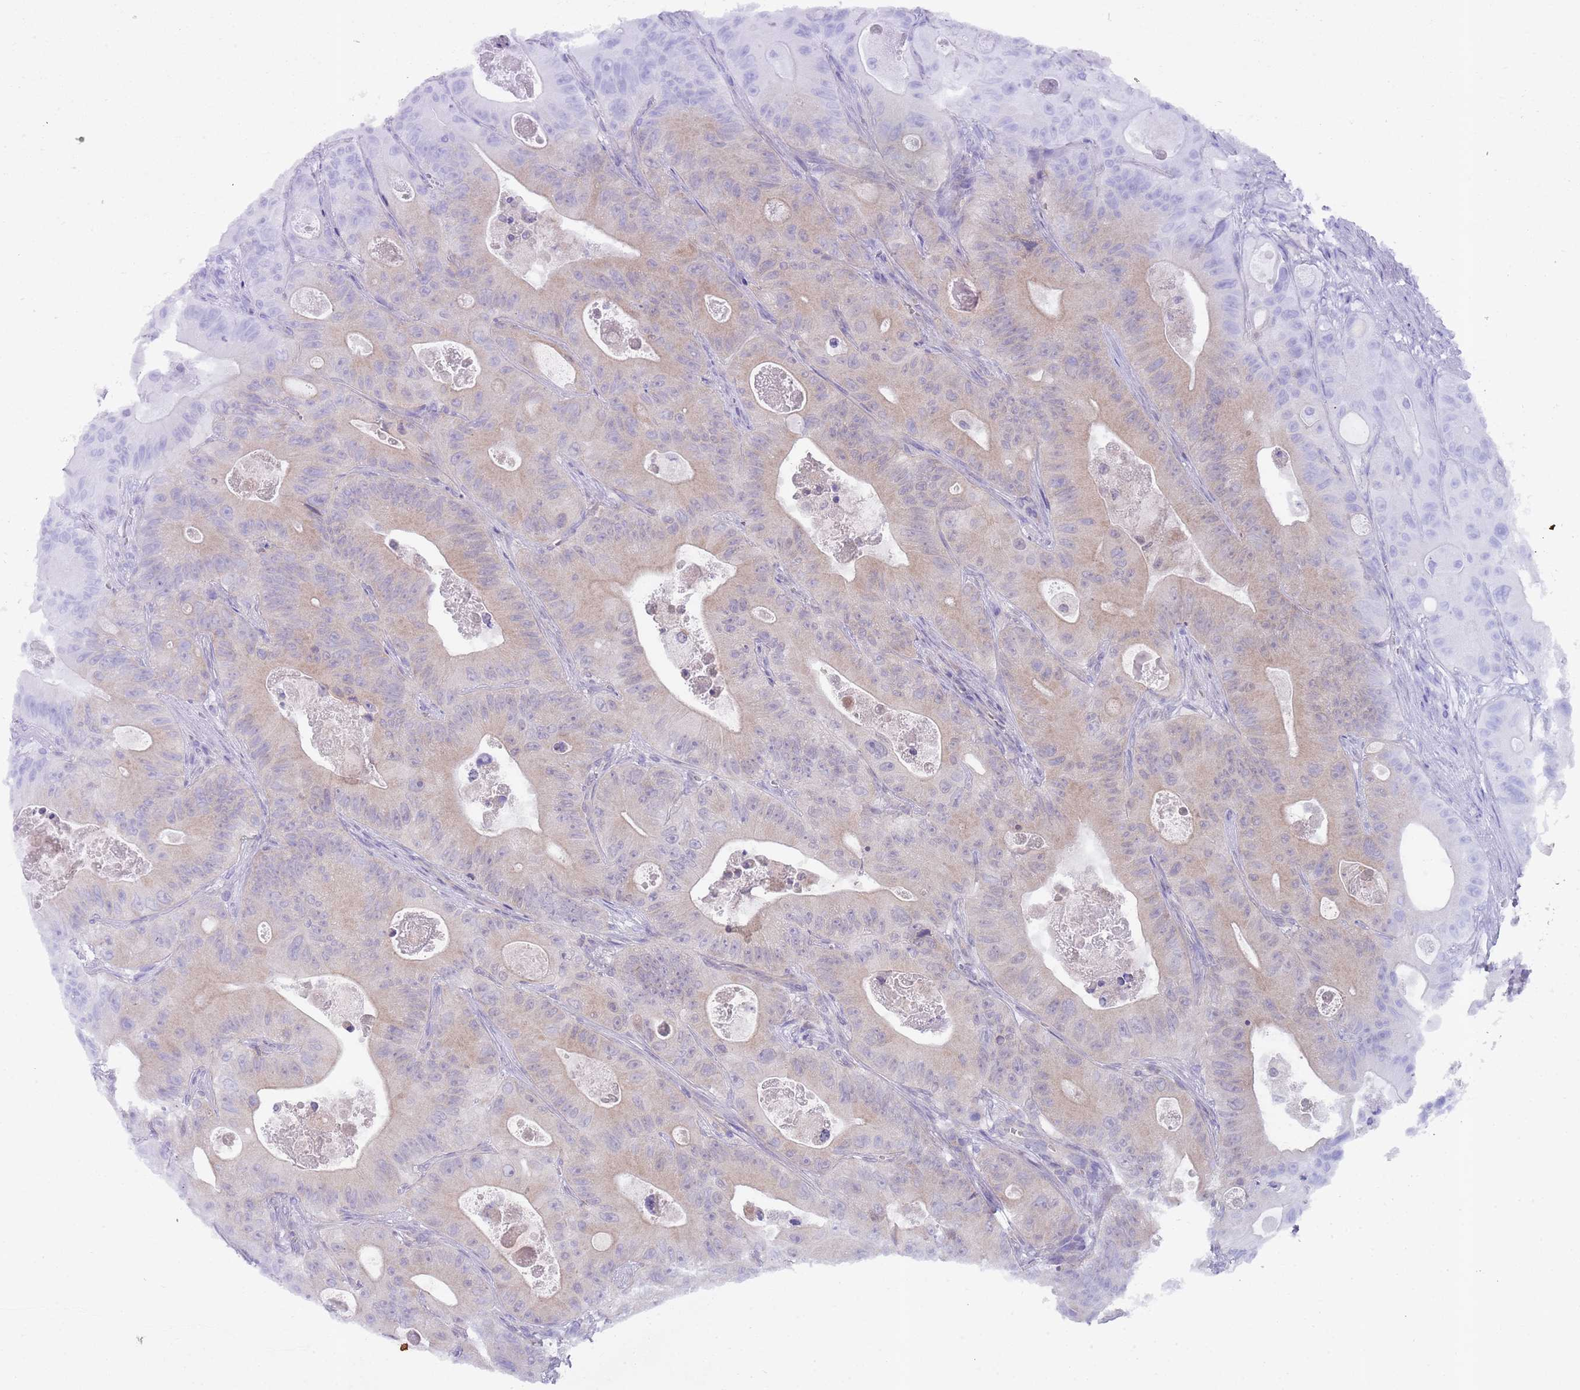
{"staining": {"intensity": "weak", "quantity": "<25%", "location": "cytoplasmic/membranous"}, "tissue": "colorectal cancer", "cell_type": "Tumor cells", "image_type": "cancer", "snomed": [{"axis": "morphology", "description": "Adenocarcinoma, NOS"}, {"axis": "topography", "description": "Colon"}], "caption": "Histopathology image shows no significant protein staining in tumor cells of colorectal cancer (adenocarcinoma).", "gene": "PRAC1", "patient": {"sex": "female", "age": 46}}